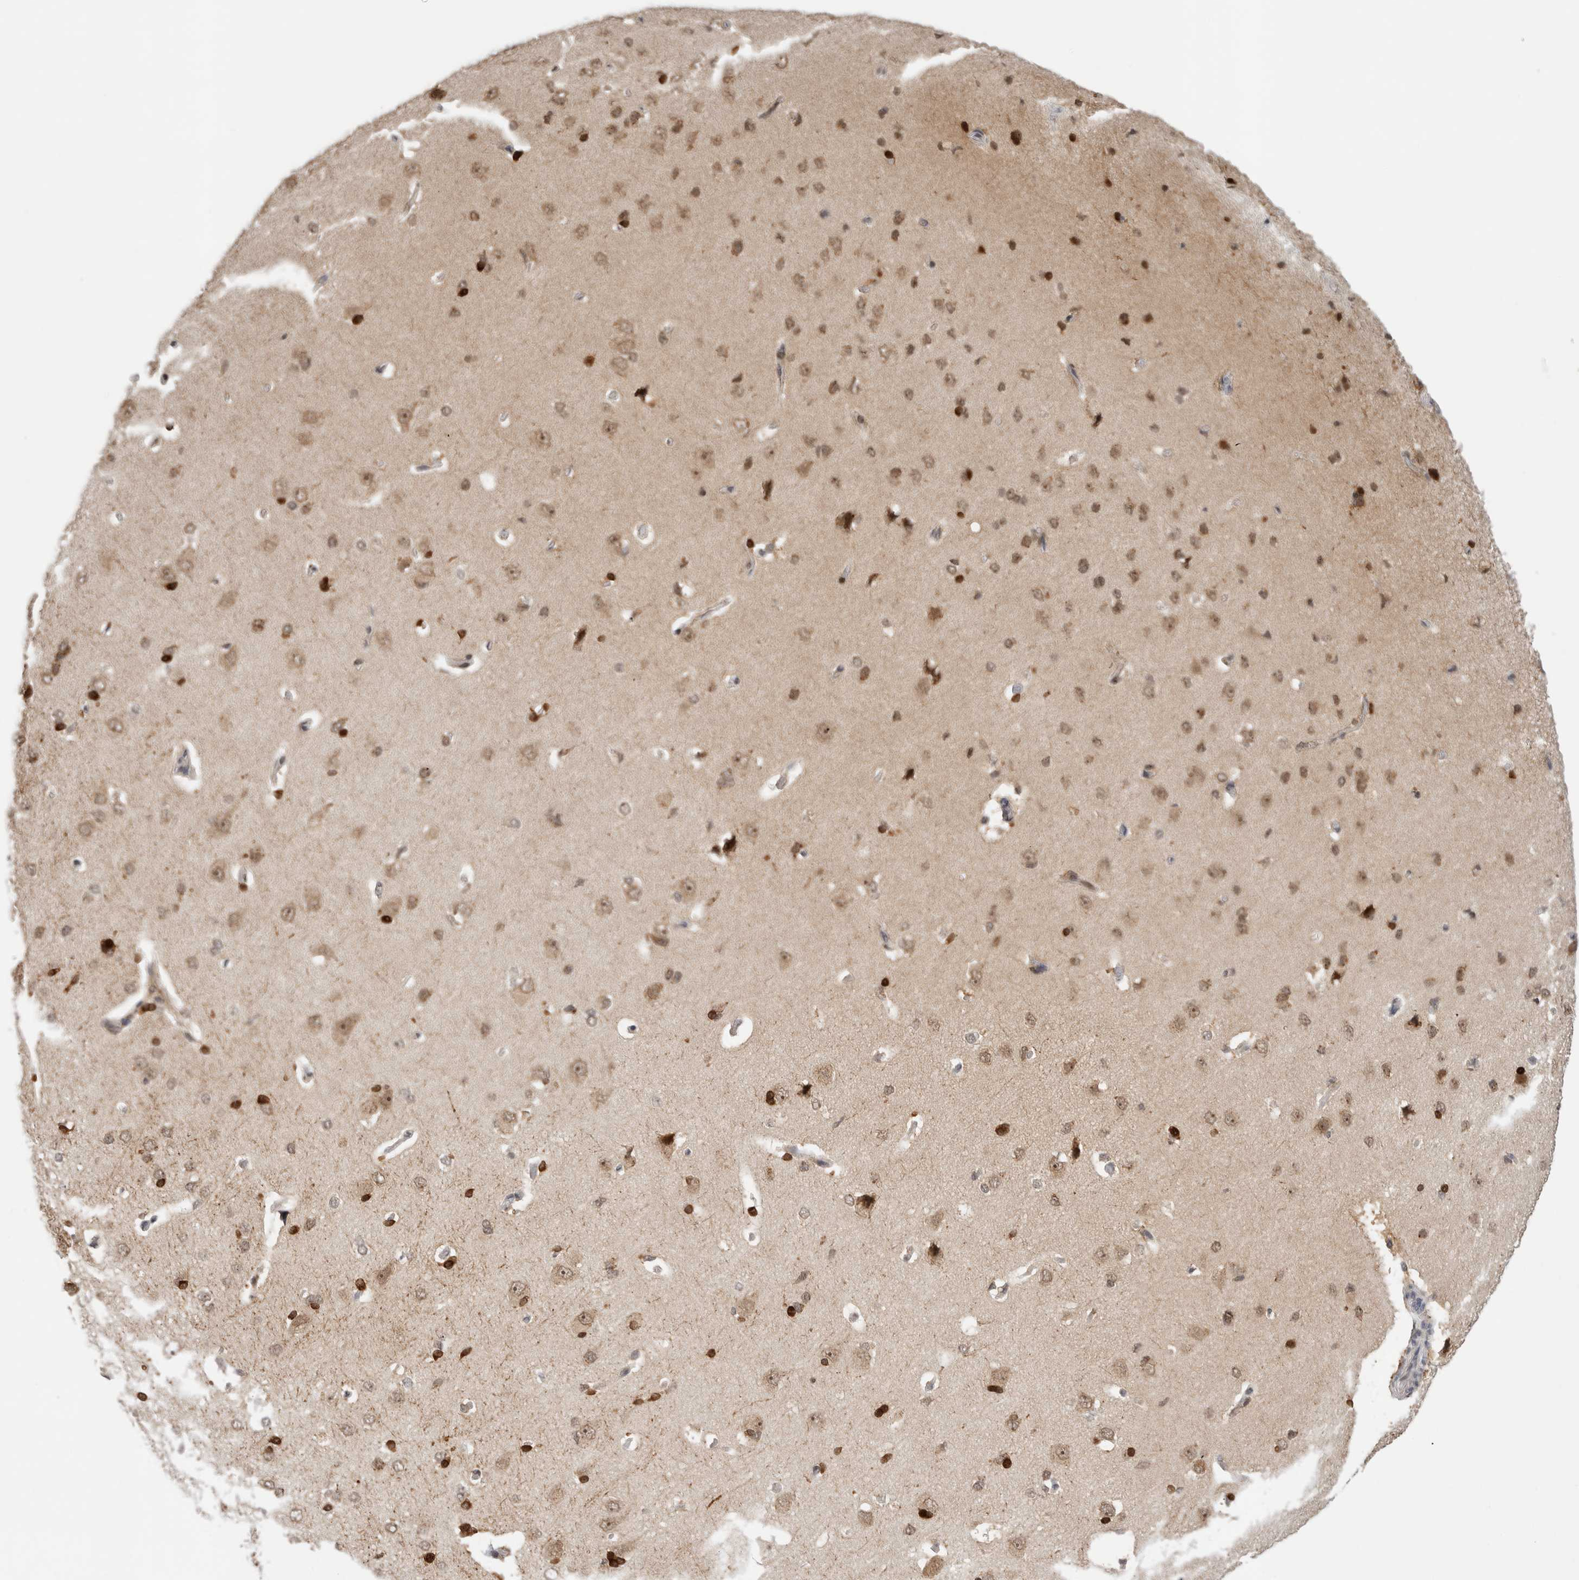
{"staining": {"intensity": "weak", "quantity": ">75%", "location": "nuclear"}, "tissue": "cerebral cortex", "cell_type": "Endothelial cells", "image_type": "normal", "snomed": [{"axis": "morphology", "description": "Normal tissue, NOS"}, {"axis": "topography", "description": "Cerebral cortex"}], "caption": "Weak nuclear positivity is appreciated in approximately >75% of endothelial cells in normal cerebral cortex.", "gene": "ZNF521", "patient": {"sex": "male", "age": 62}}